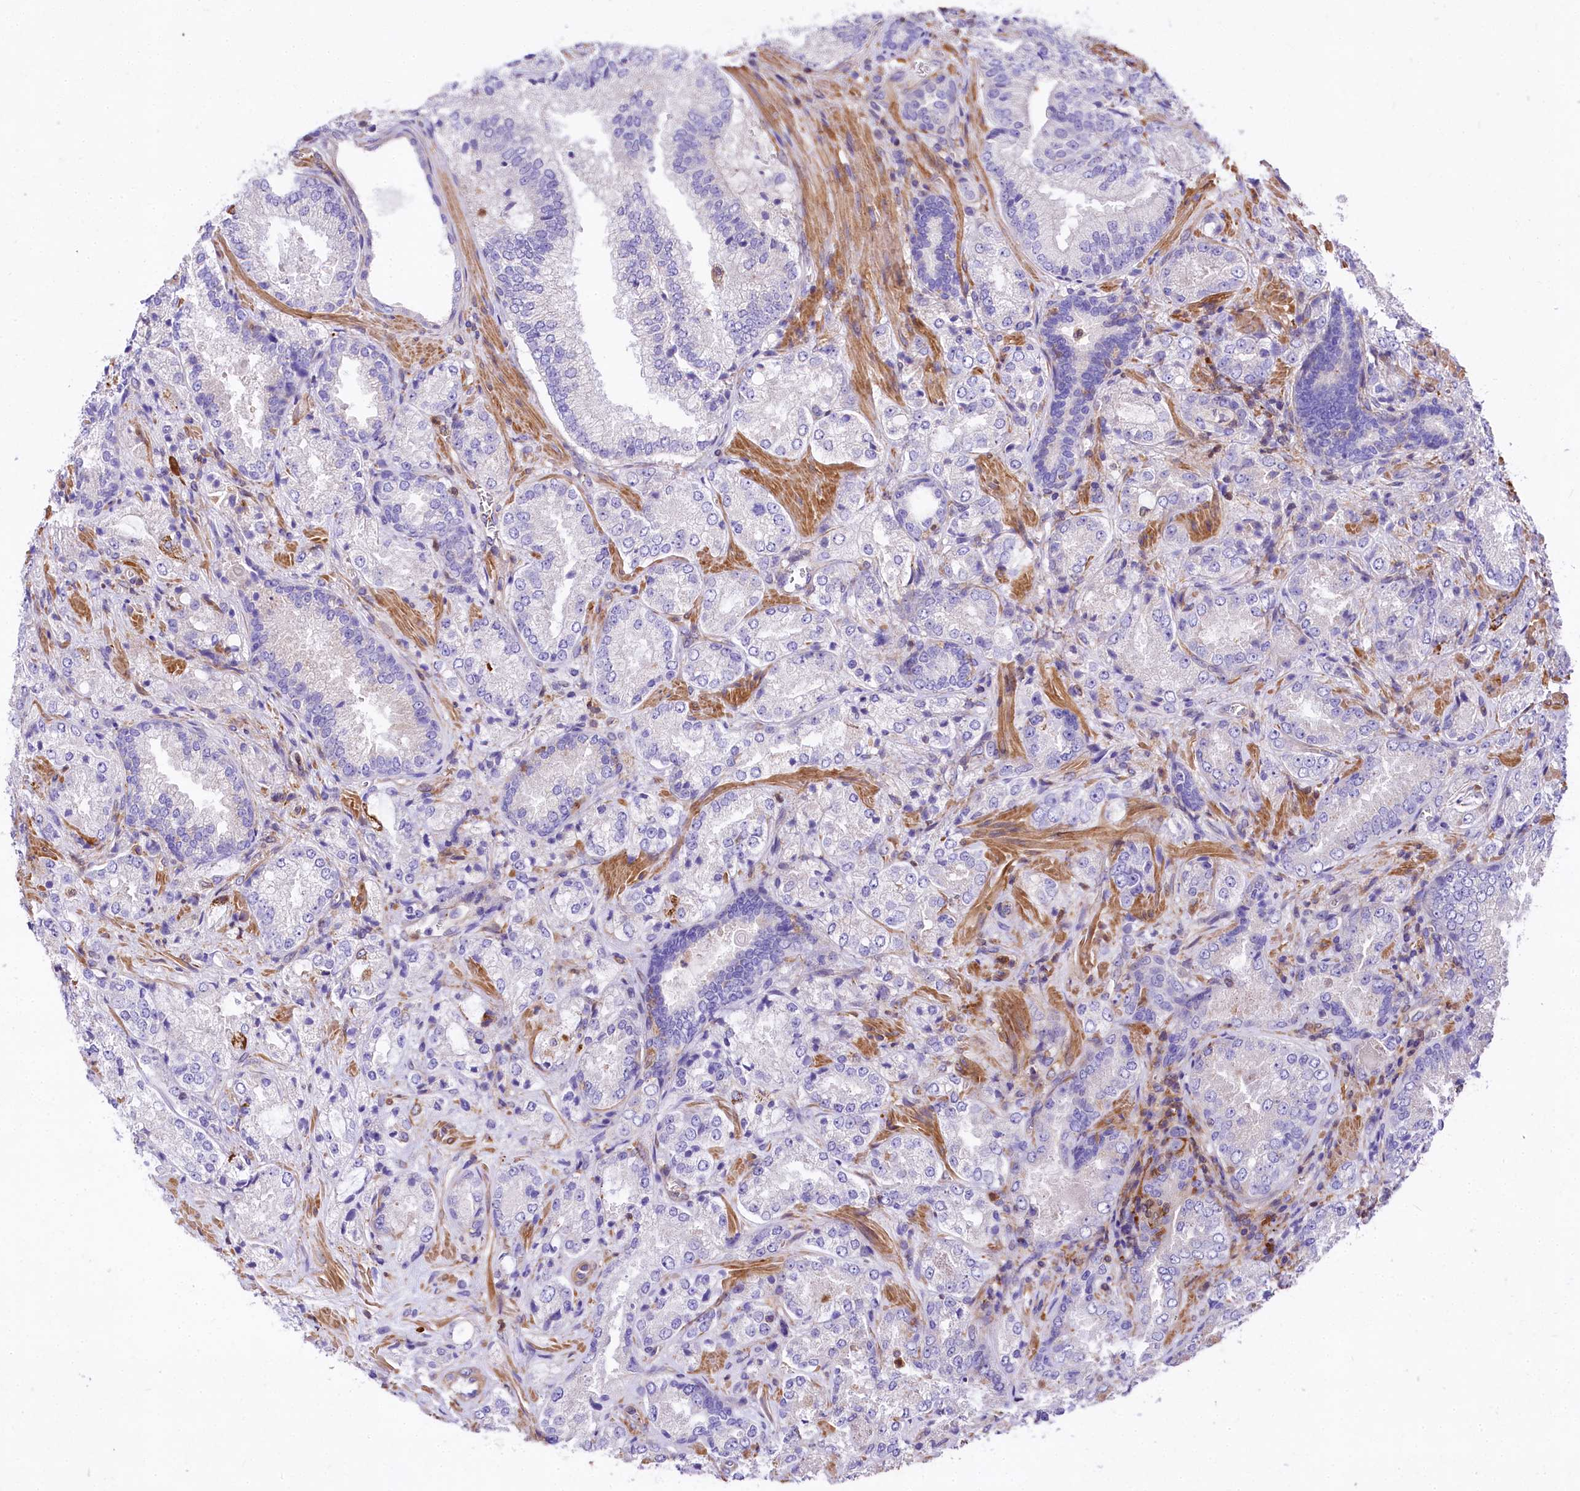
{"staining": {"intensity": "negative", "quantity": "none", "location": "none"}, "tissue": "prostate cancer", "cell_type": "Tumor cells", "image_type": "cancer", "snomed": [{"axis": "morphology", "description": "Adenocarcinoma, Low grade"}, {"axis": "topography", "description": "Prostate"}], "caption": "Immunohistochemistry of human prostate cancer exhibits no expression in tumor cells.", "gene": "FCHSD2", "patient": {"sex": "male", "age": 74}}